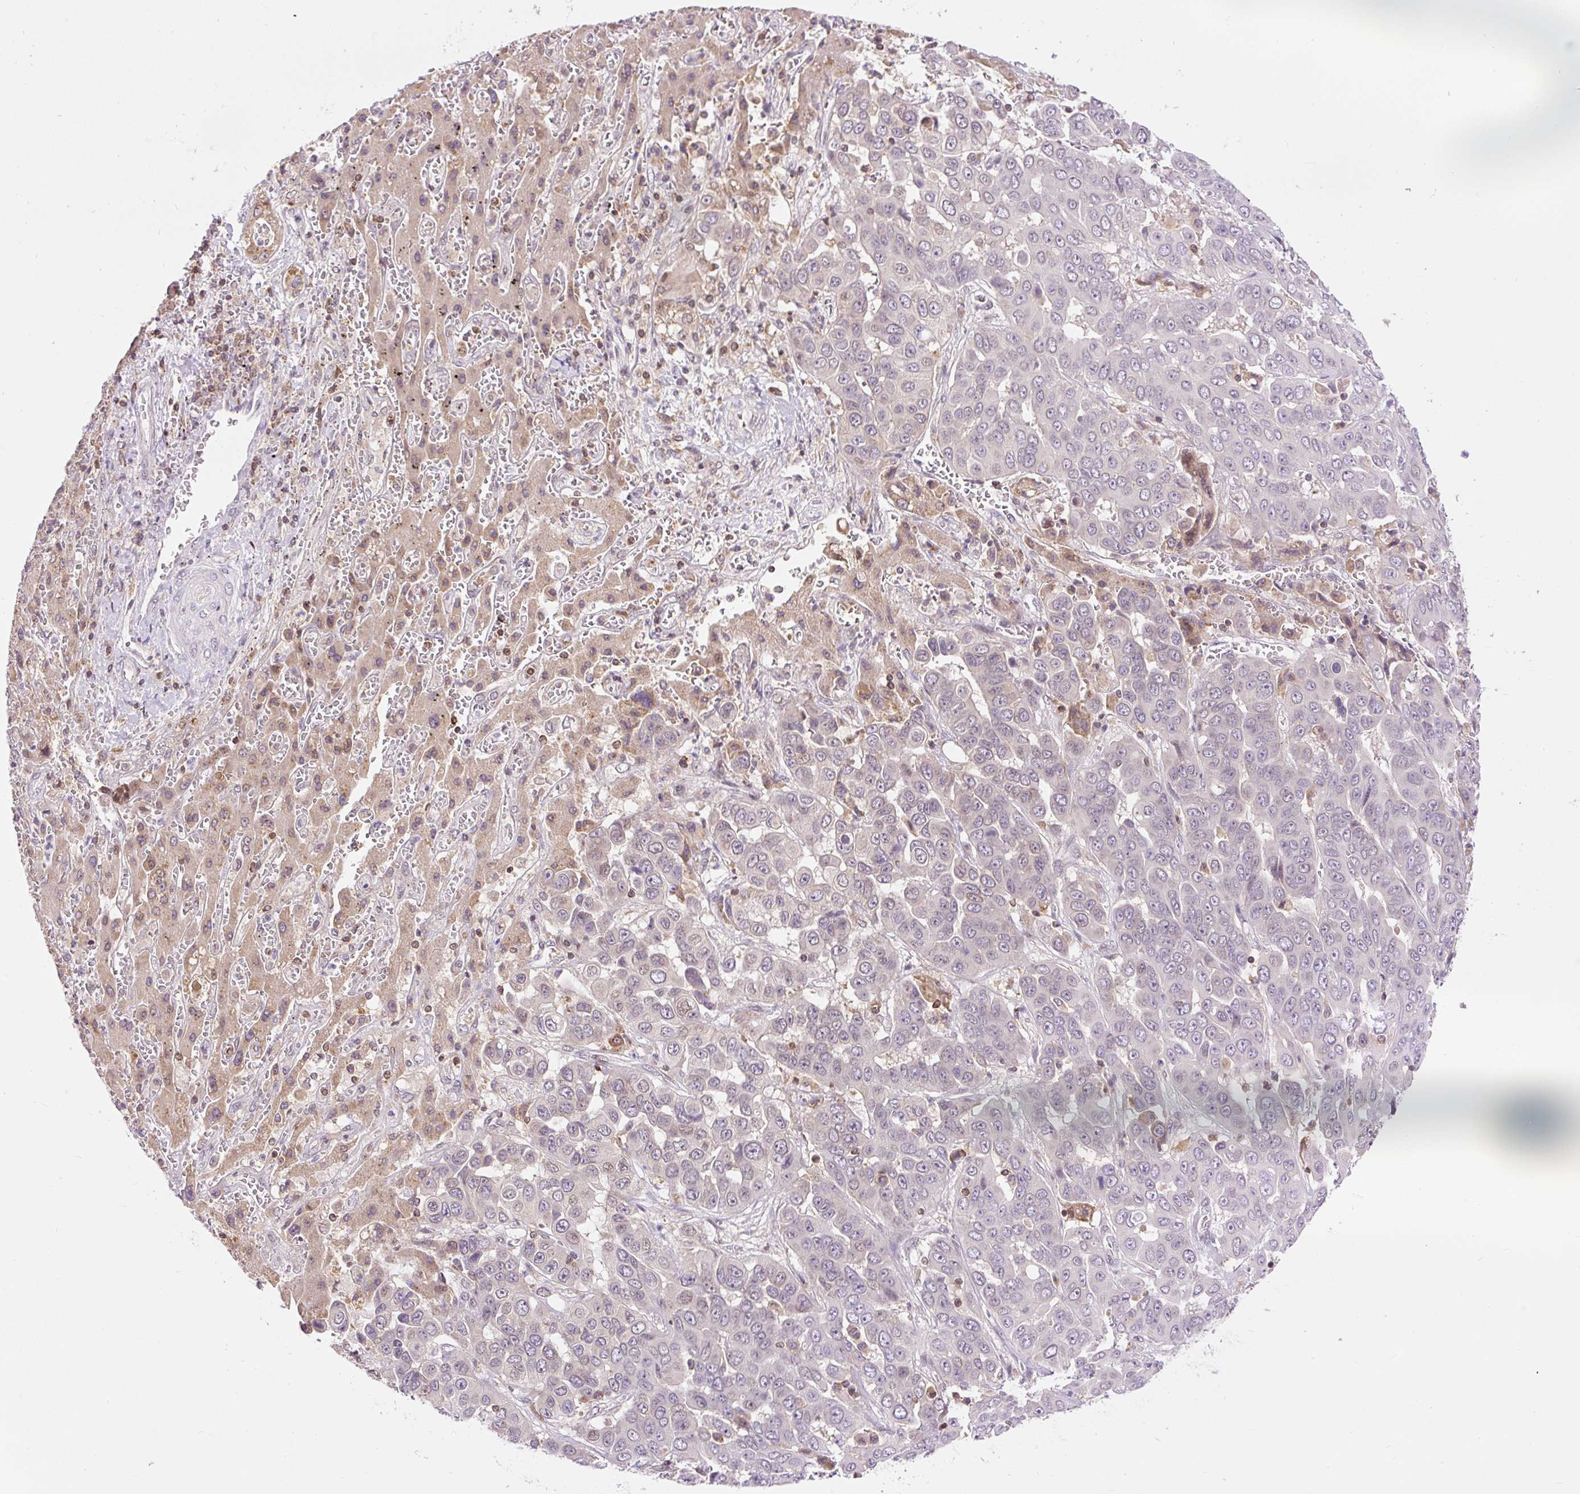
{"staining": {"intensity": "negative", "quantity": "none", "location": "none"}, "tissue": "liver cancer", "cell_type": "Tumor cells", "image_type": "cancer", "snomed": [{"axis": "morphology", "description": "Cholangiocarcinoma"}, {"axis": "topography", "description": "Liver"}], "caption": "A histopathology image of liver cholangiocarcinoma stained for a protein reveals no brown staining in tumor cells.", "gene": "CARD11", "patient": {"sex": "female", "age": 52}}